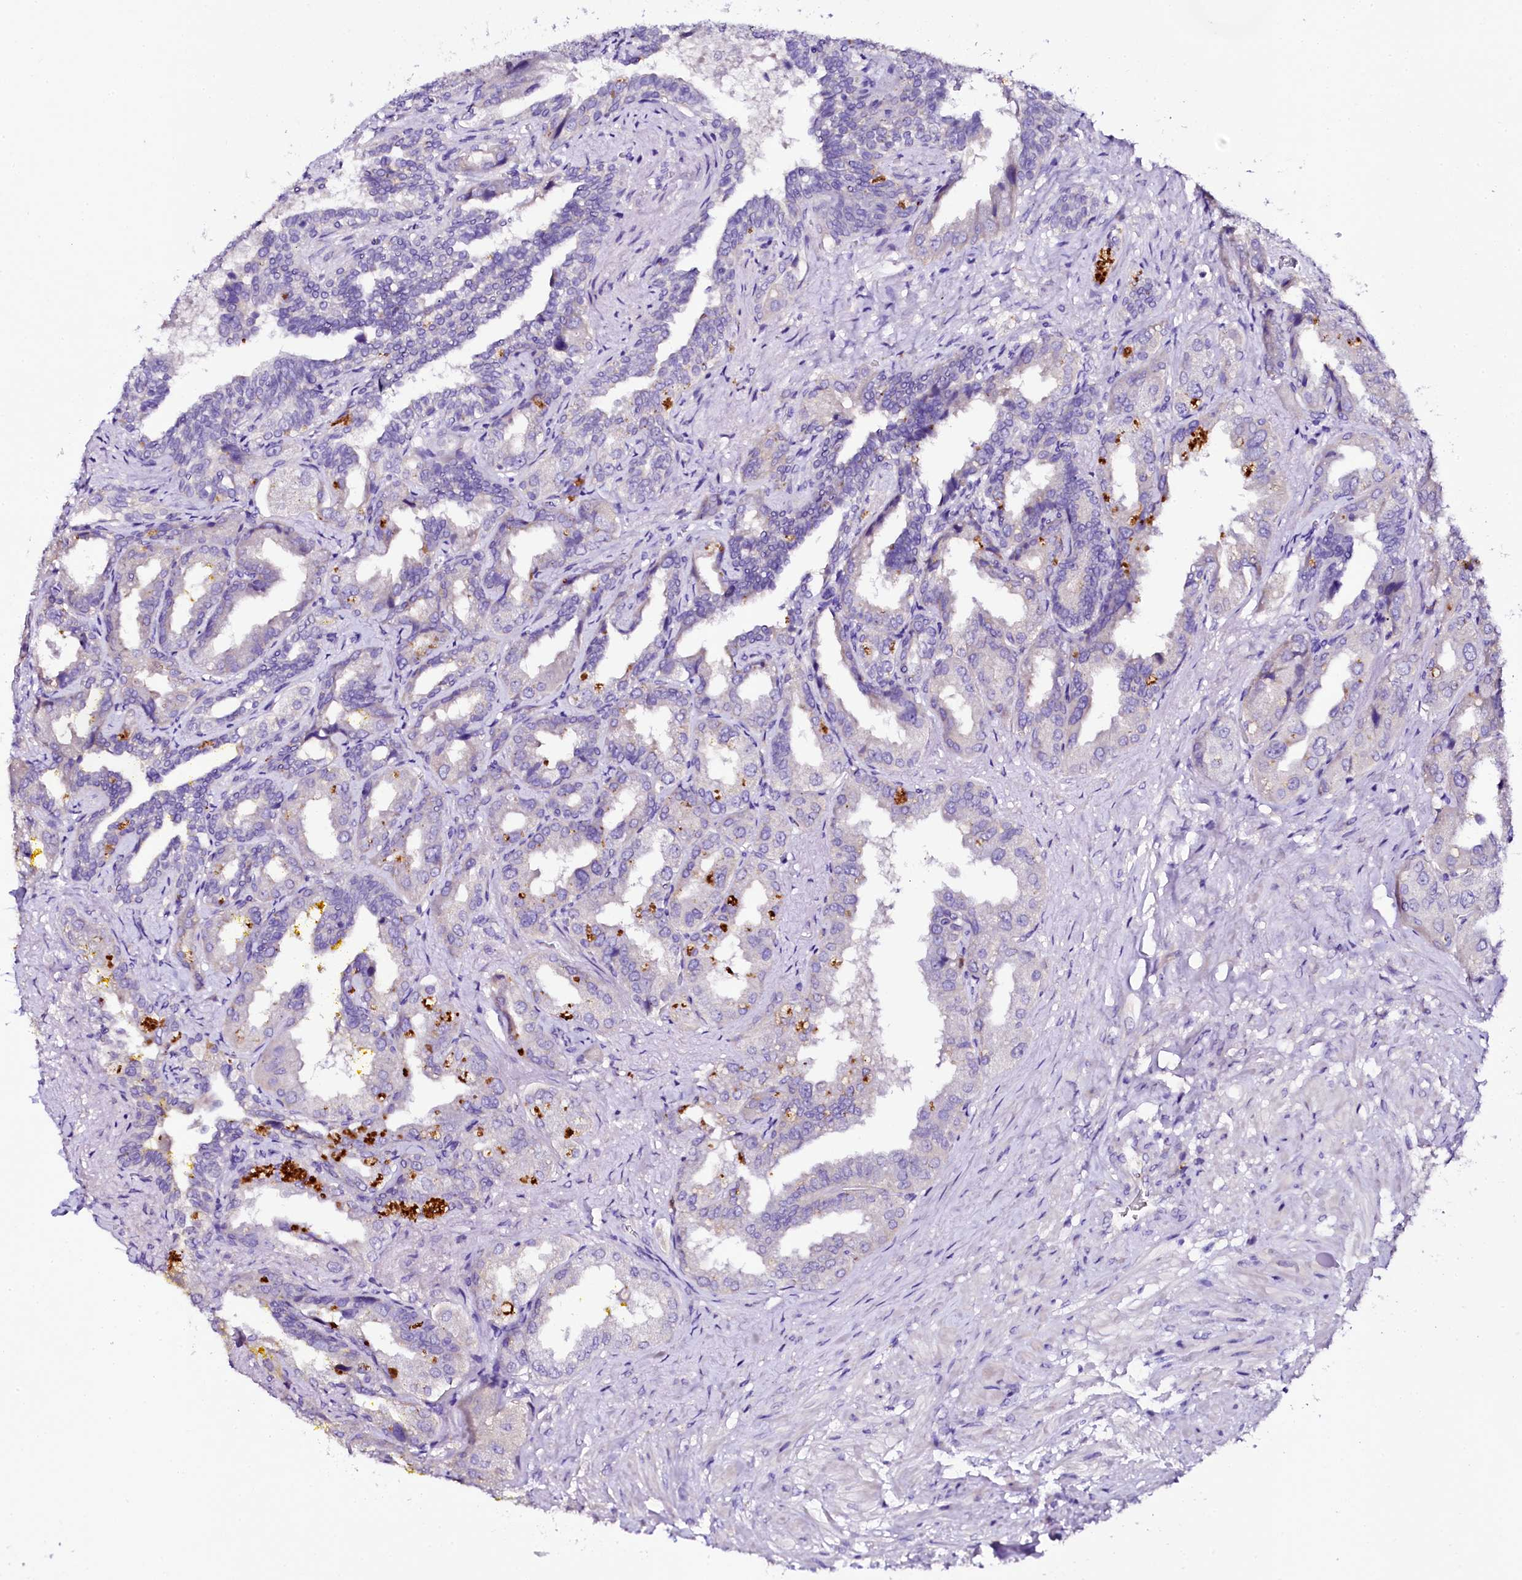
{"staining": {"intensity": "negative", "quantity": "none", "location": "none"}, "tissue": "seminal vesicle", "cell_type": "Glandular cells", "image_type": "normal", "snomed": [{"axis": "morphology", "description": "Normal tissue, NOS"}, {"axis": "topography", "description": "Seminal veicle"}], "caption": "Glandular cells show no significant protein expression in unremarkable seminal vesicle. (Immunohistochemistry, brightfield microscopy, high magnification).", "gene": "NAA16", "patient": {"sex": "male", "age": 63}}